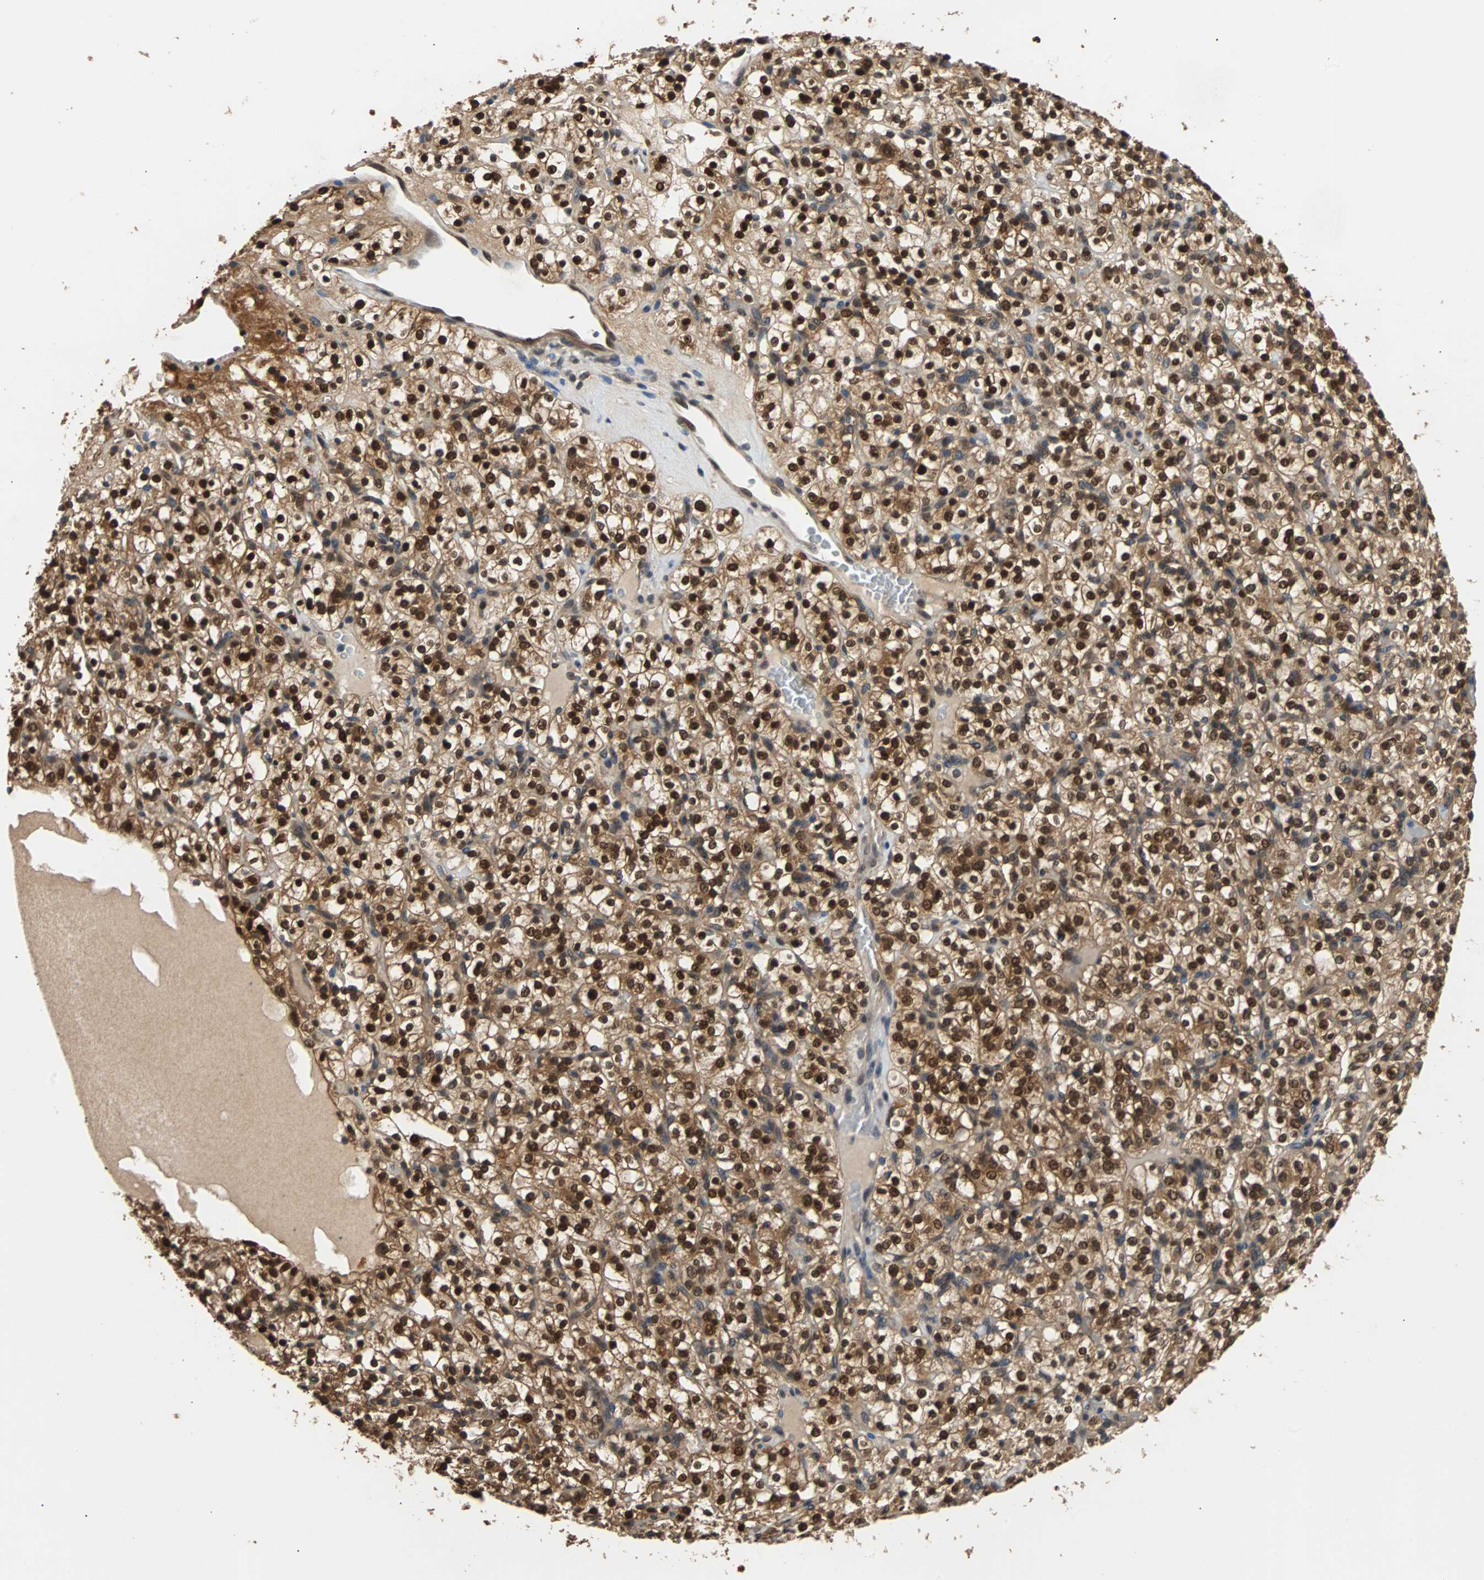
{"staining": {"intensity": "strong", "quantity": ">75%", "location": "cytoplasmic/membranous,nuclear"}, "tissue": "renal cancer", "cell_type": "Tumor cells", "image_type": "cancer", "snomed": [{"axis": "morphology", "description": "Normal tissue, NOS"}, {"axis": "morphology", "description": "Adenocarcinoma, NOS"}, {"axis": "topography", "description": "Kidney"}], "caption": "Immunohistochemical staining of adenocarcinoma (renal) reveals high levels of strong cytoplasmic/membranous and nuclear positivity in about >75% of tumor cells.", "gene": "PRDX6", "patient": {"sex": "female", "age": 72}}